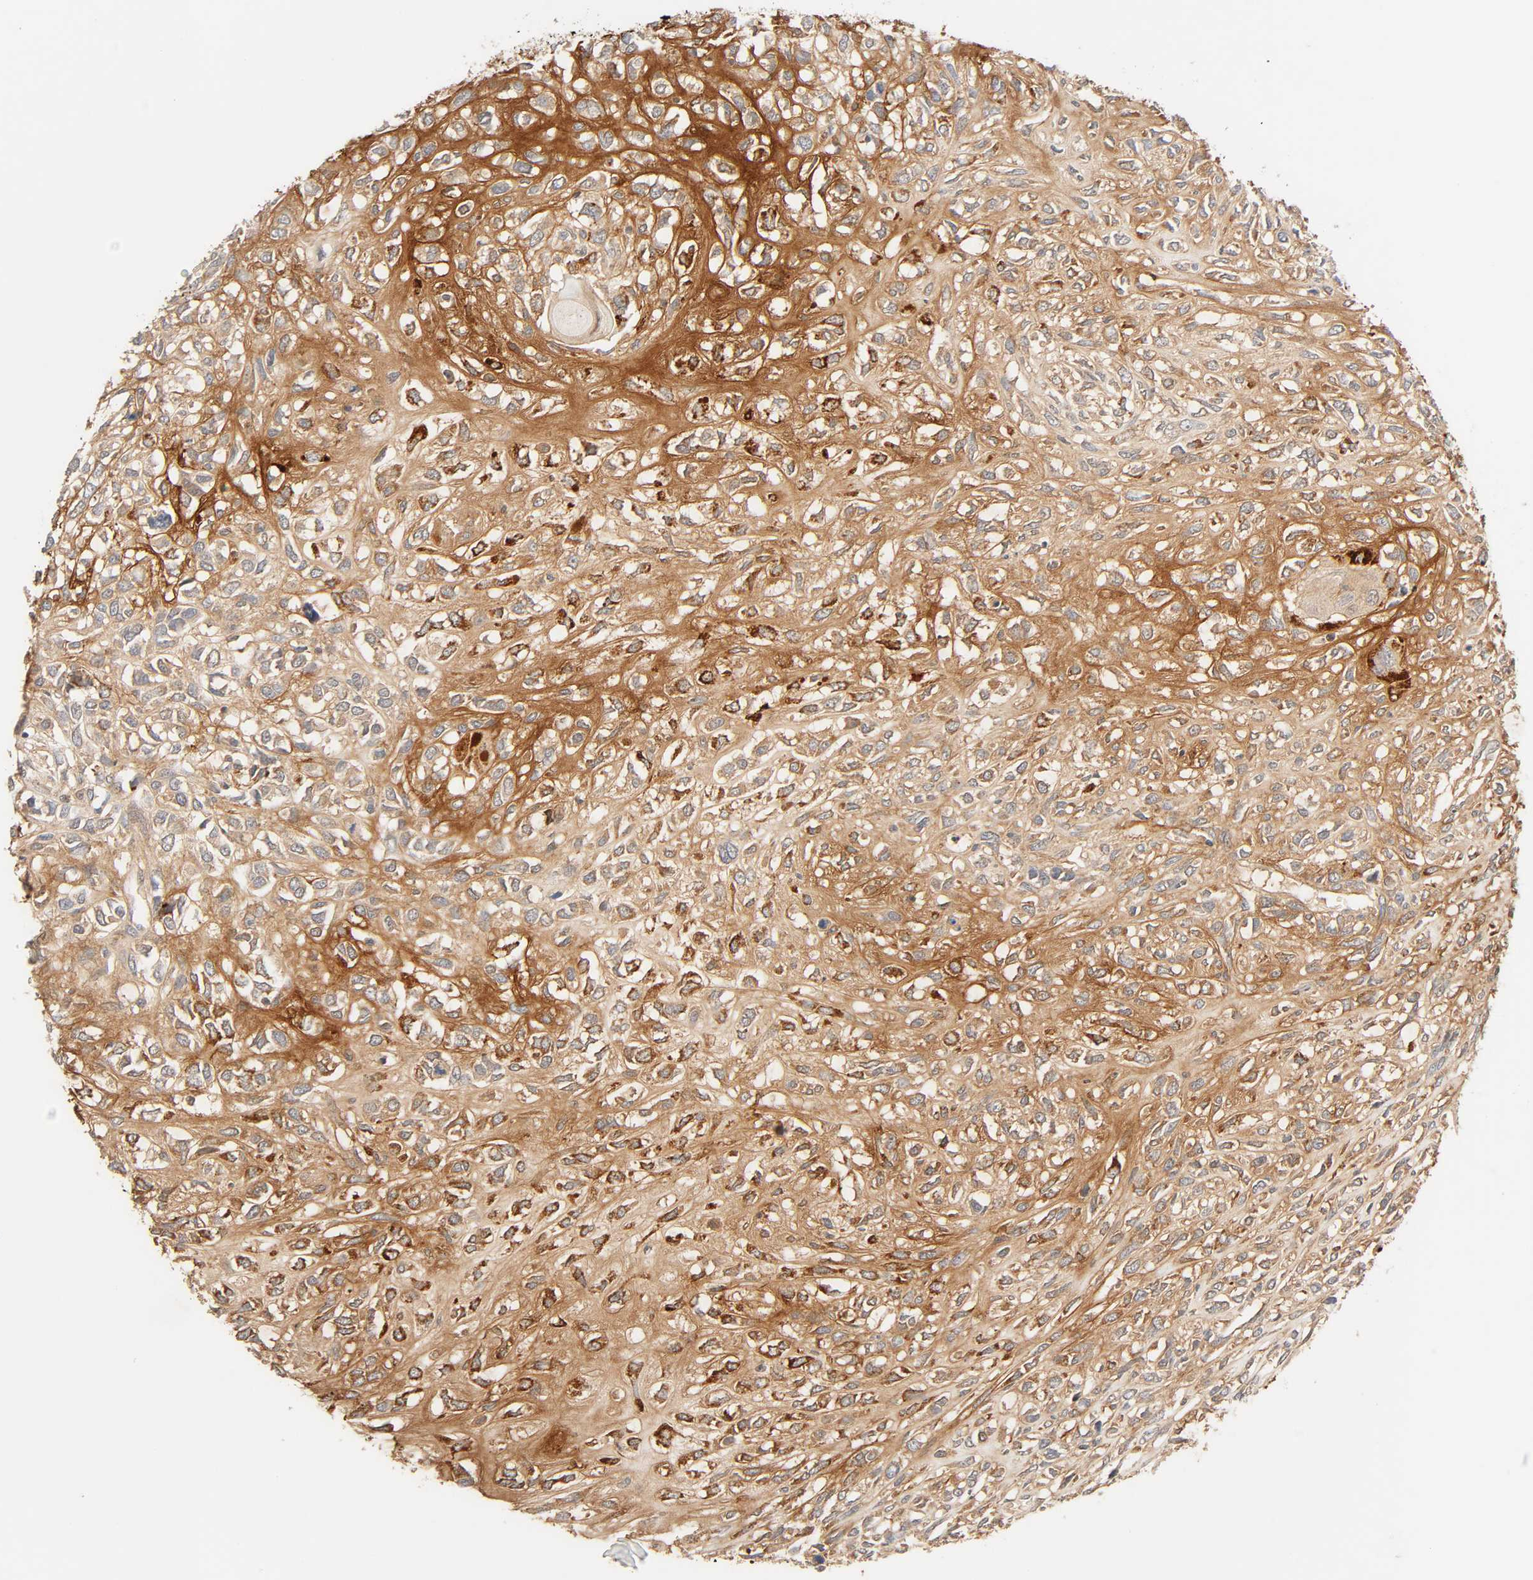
{"staining": {"intensity": "strong", "quantity": ">75%", "location": "cytoplasmic/membranous"}, "tissue": "head and neck cancer", "cell_type": "Tumor cells", "image_type": "cancer", "snomed": [{"axis": "morphology", "description": "Necrosis, NOS"}, {"axis": "morphology", "description": "Neoplasm, malignant, NOS"}, {"axis": "topography", "description": "Salivary gland"}, {"axis": "topography", "description": "Head-Neck"}], "caption": "The image displays a brown stain indicating the presence of a protein in the cytoplasmic/membranous of tumor cells in head and neck neoplasm (malignant). (DAB IHC with brightfield microscopy, high magnification).", "gene": "CACNA1G", "patient": {"sex": "male", "age": 43}}